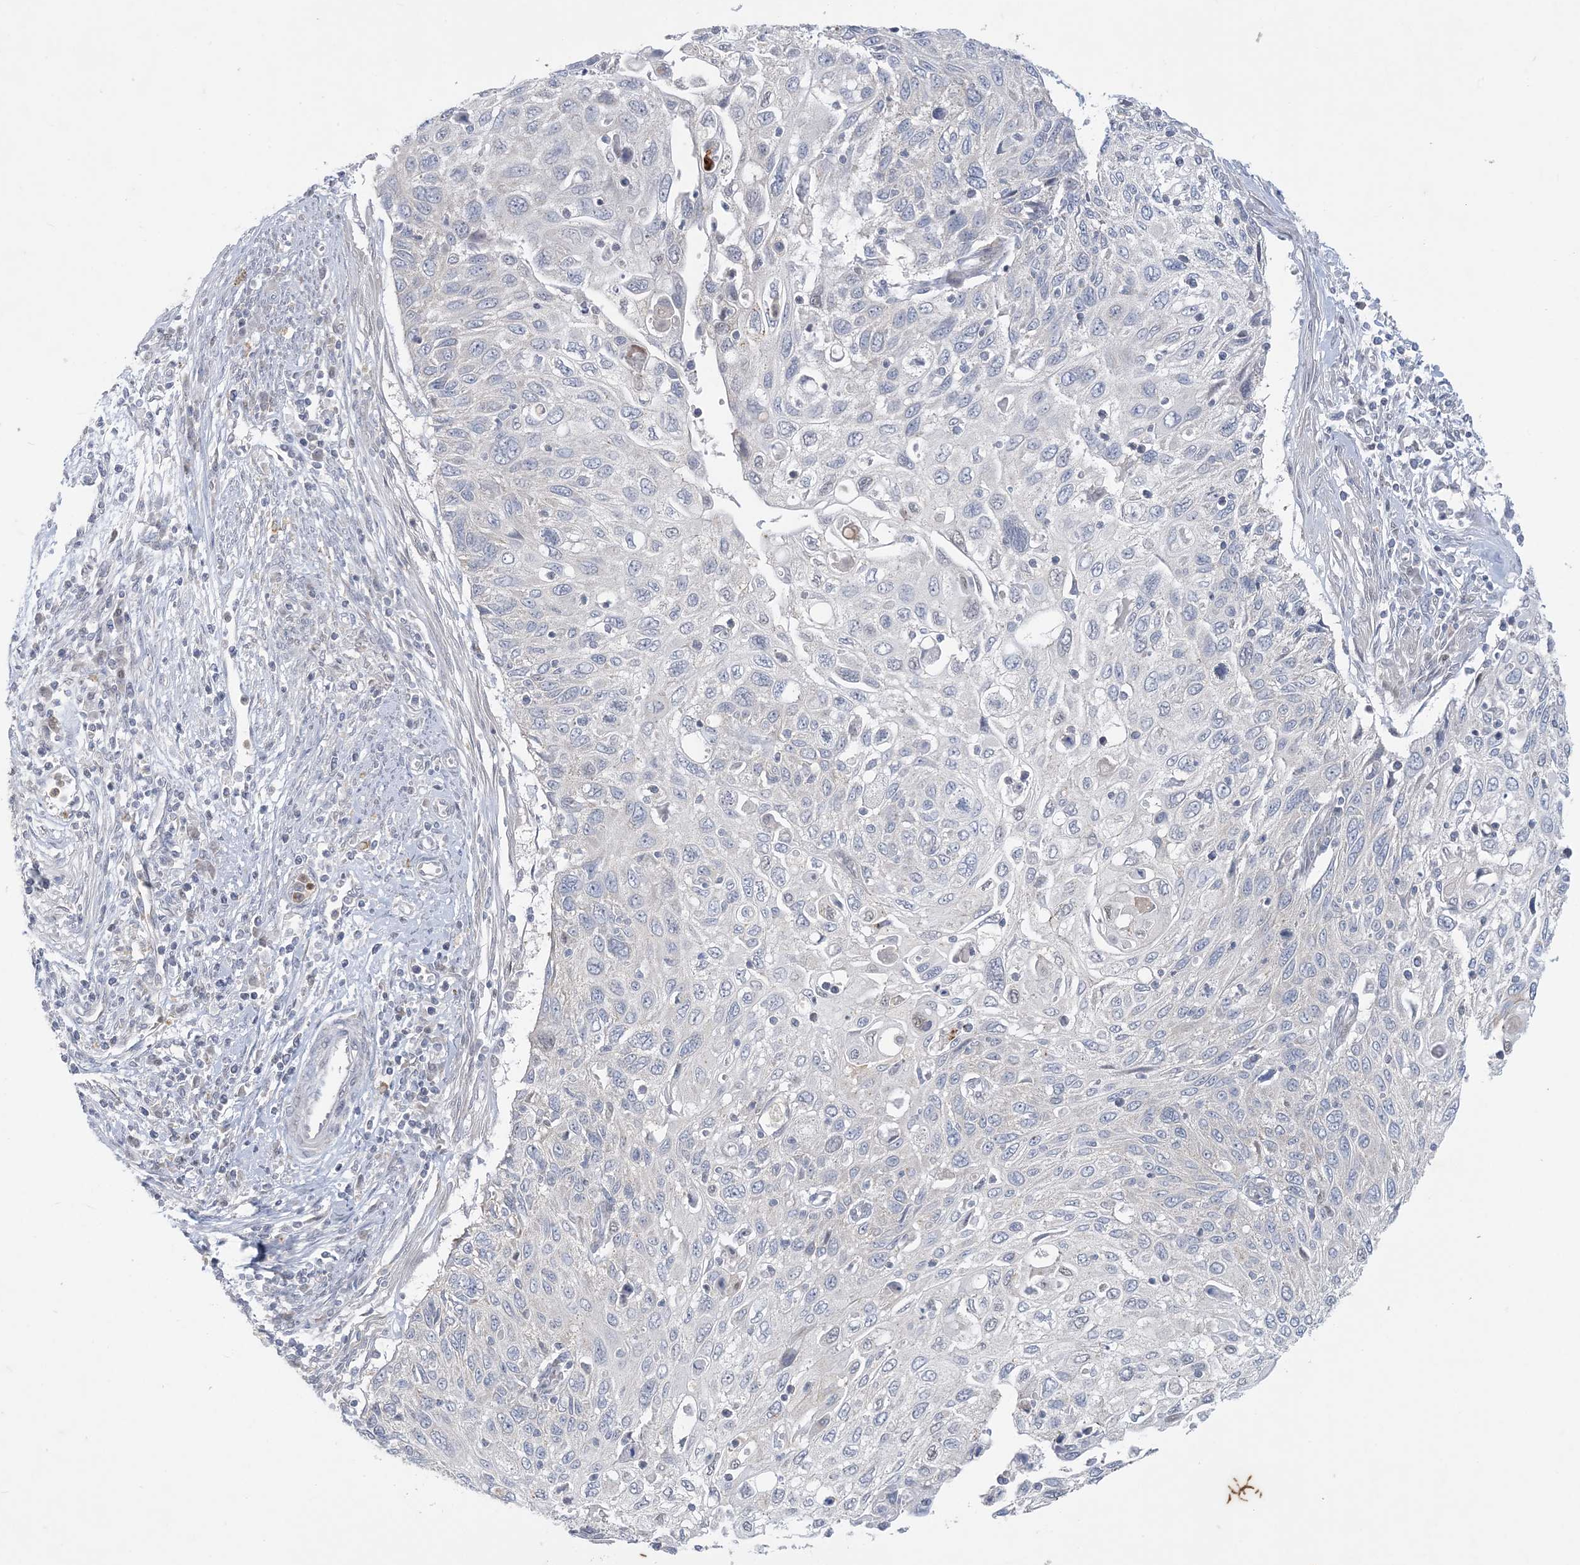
{"staining": {"intensity": "negative", "quantity": "none", "location": "none"}, "tissue": "cervical cancer", "cell_type": "Tumor cells", "image_type": "cancer", "snomed": [{"axis": "morphology", "description": "Squamous cell carcinoma, NOS"}, {"axis": "topography", "description": "Cervix"}], "caption": "IHC of squamous cell carcinoma (cervical) demonstrates no positivity in tumor cells.", "gene": "KIF3A", "patient": {"sex": "female", "age": 70}}